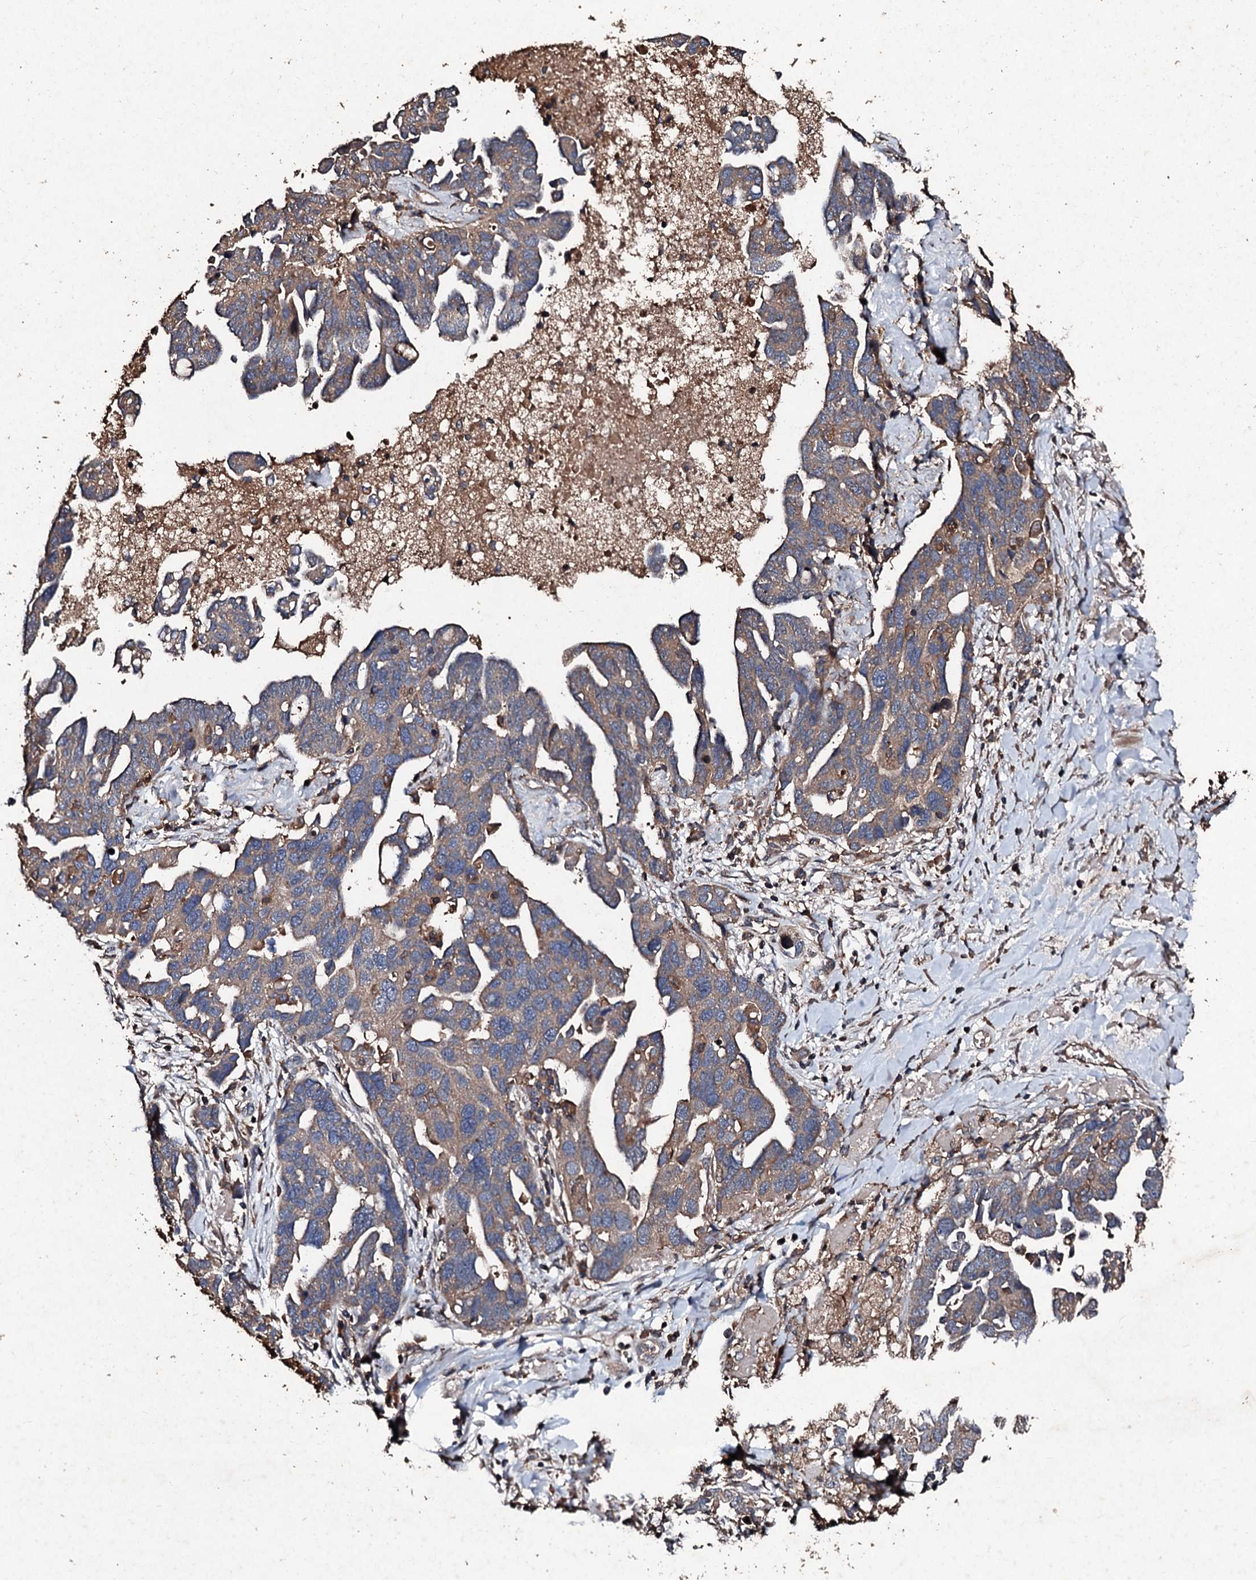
{"staining": {"intensity": "moderate", "quantity": "25%-75%", "location": "cytoplasmic/membranous"}, "tissue": "ovarian cancer", "cell_type": "Tumor cells", "image_type": "cancer", "snomed": [{"axis": "morphology", "description": "Cystadenocarcinoma, serous, NOS"}, {"axis": "topography", "description": "Ovary"}], "caption": "Human ovarian cancer stained for a protein (brown) exhibits moderate cytoplasmic/membranous positive expression in about 25%-75% of tumor cells.", "gene": "KERA", "patient": {"sex": "female", "age": 54}}